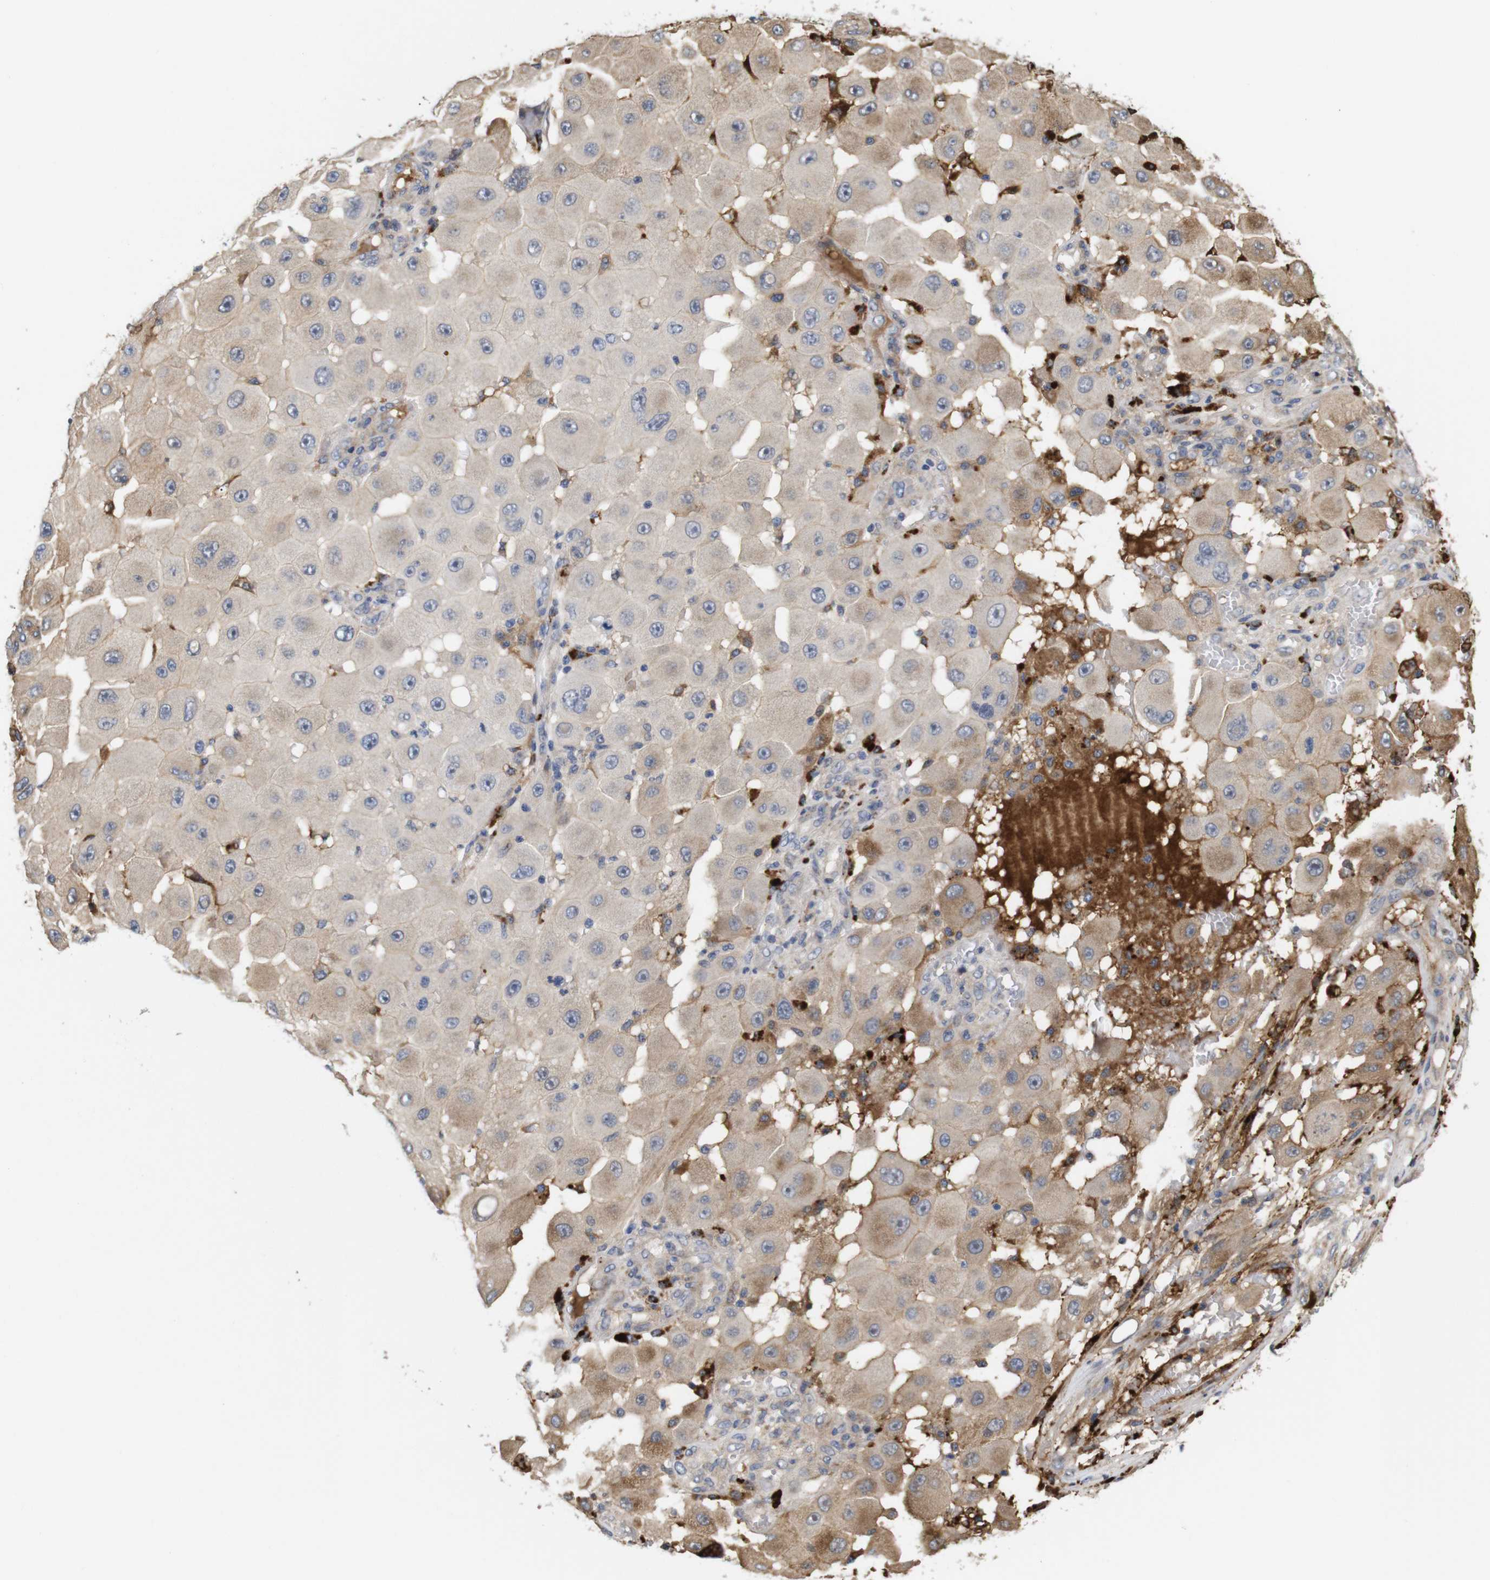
{"staining": {"intensity": "negative", "quantity": "none", "location": "none"}, "tissue": "melanoma", "cell_type": "Tumor cells", "image_type": "cancer", "snomed": [{"axis": "morphology", "description": "Malignant melanoma, NOS"}, {"axis": "topography", "description": "Skin"}], "caption": "Immunohistochemistry (IHC) micrograph of melanoma stained for a protein (brown), which shows no staining in tumor cells.", "gene": "SPRY3", "patient": {"sex": "female", "age": 81}}